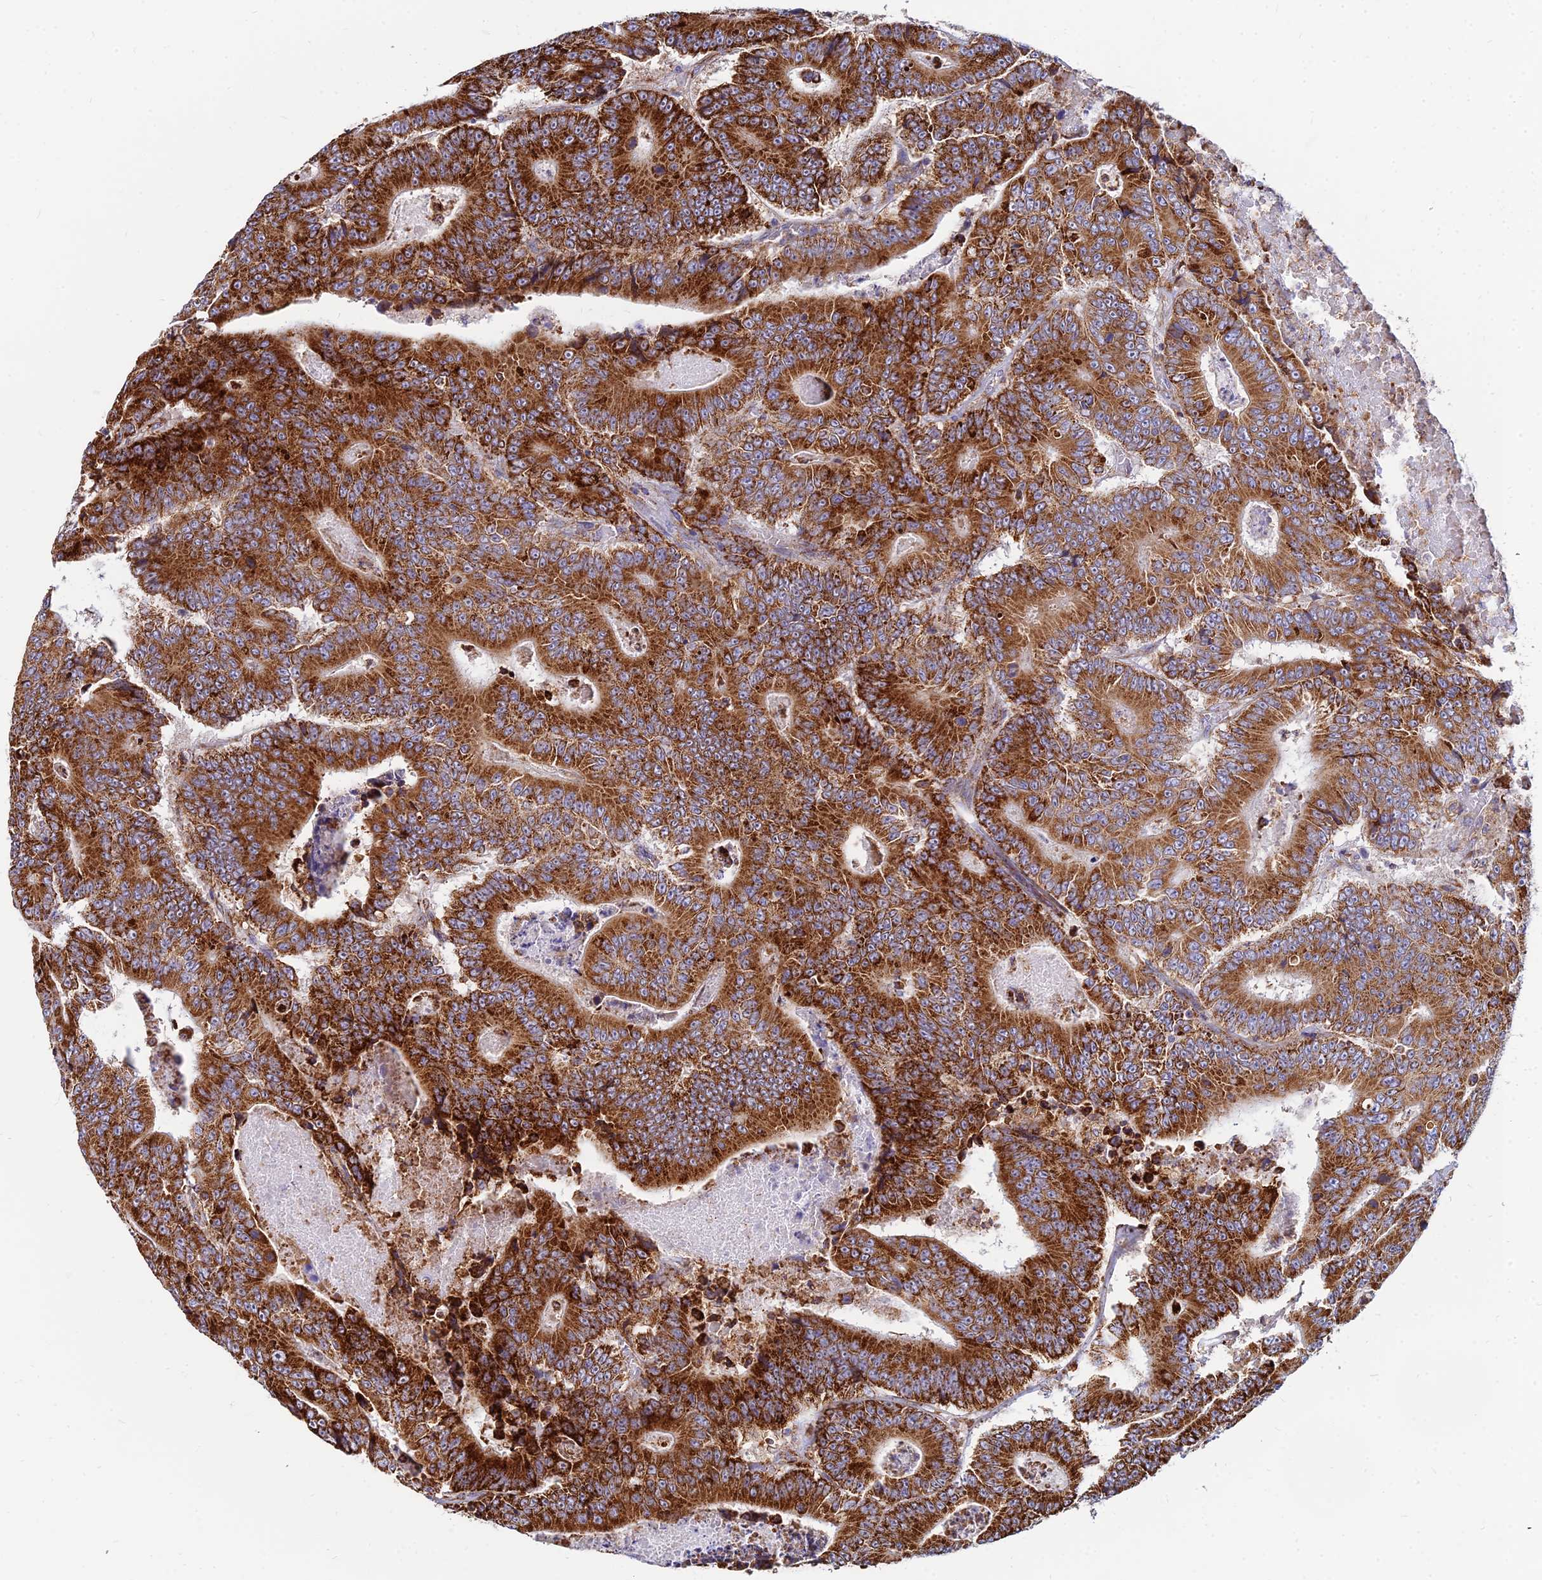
{"staining": {"intensity": "strong", "quantity": ">75%", "location": "cytoplasmic/membranous"}, "tissue": "colorectal cancer", "cell_type": "Tumor cells", "image_type": "cancer", "snomed": [{"axis": "morphology", "description": "Adenocarcinoma, NOS"}, {"axis": "topography", "description": "Colon"}], "caption": "Protein staining by immunohistochemistry (IHC) exhibits strong cytoplasmic/membranous expression in about >75% of tumor cells in colorectal cancer (adenocarcinoma). The staining is performed using DAB (3,3'-diaminobenzidine) brown chromogen to label protein expression. The nuclei are counter-stained blue using hematoxylin.", "gene": "CCT6B", "patient": {"sex": "male", "age": 83}}